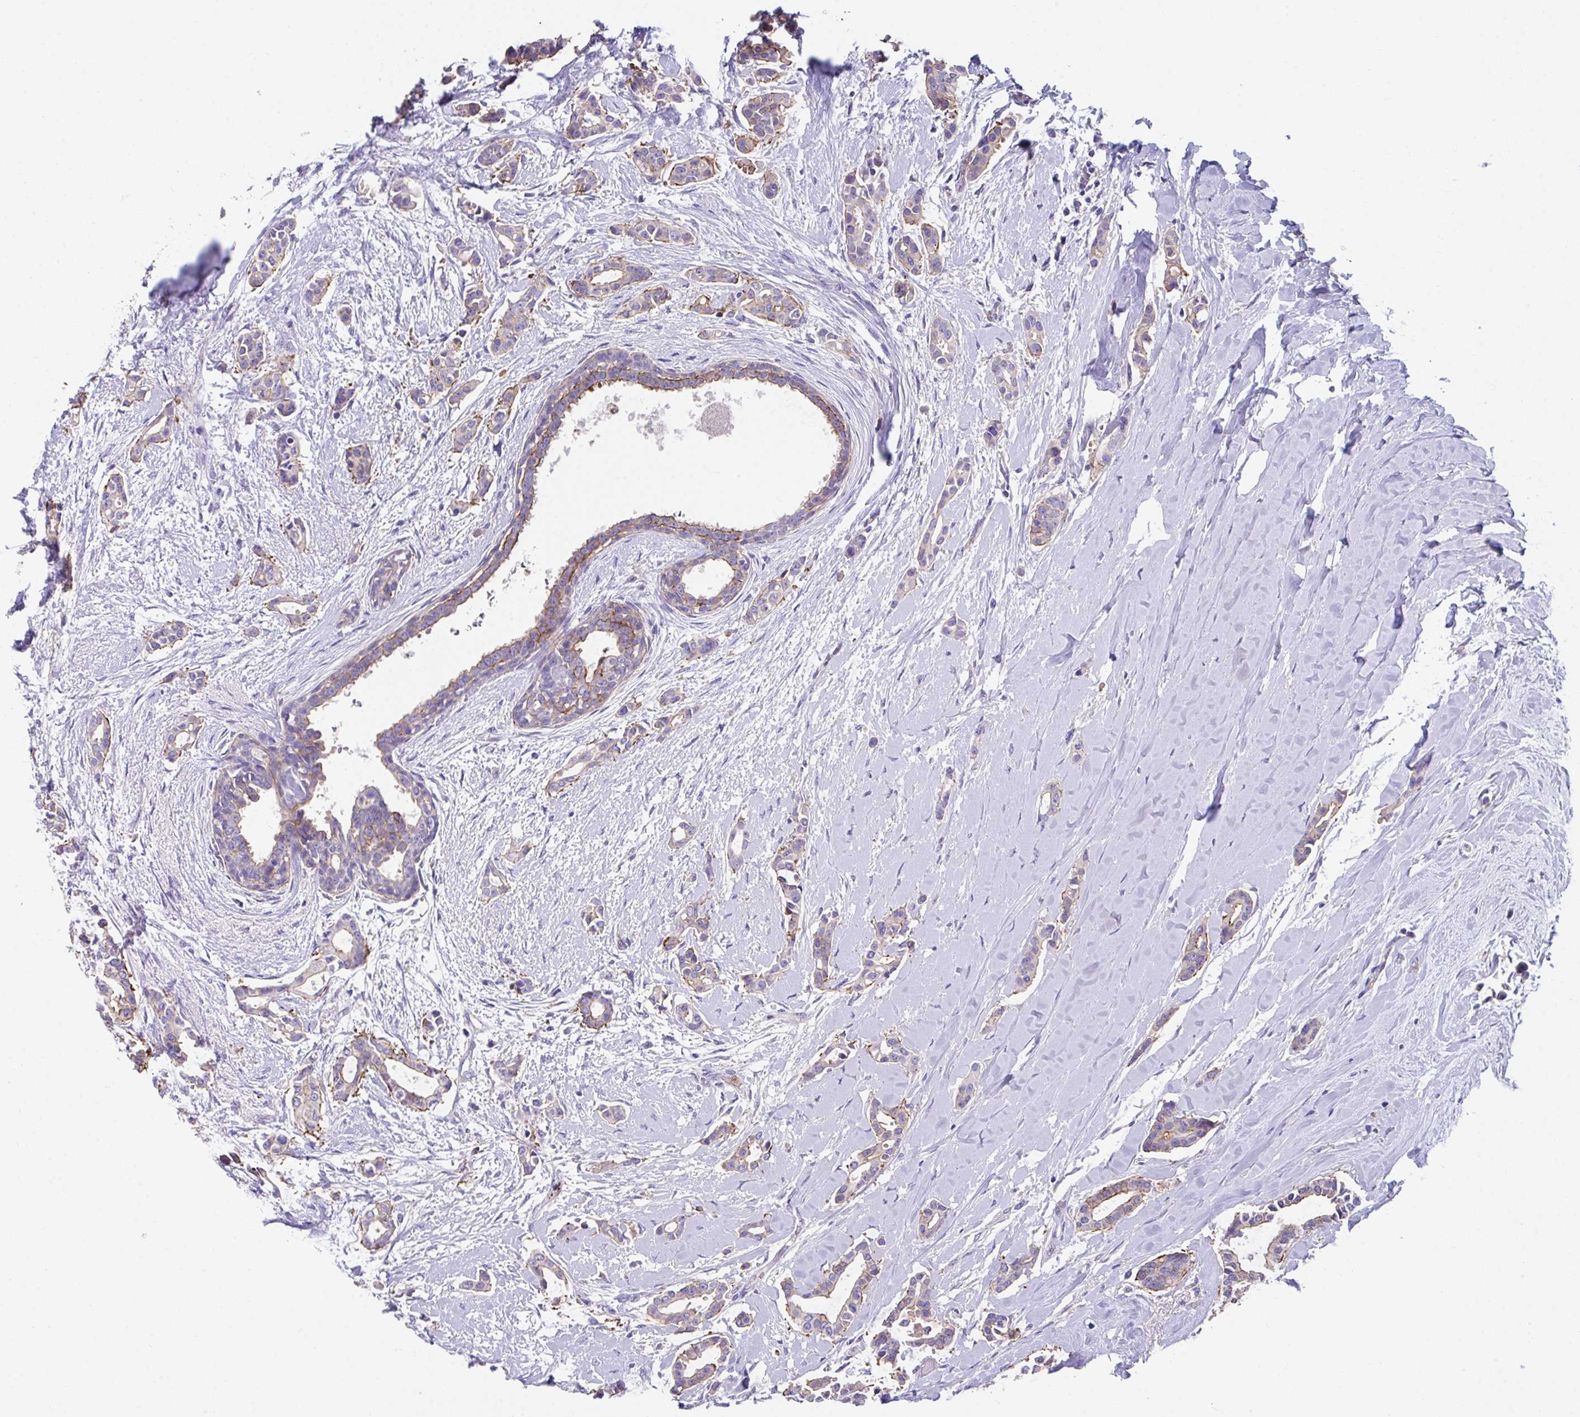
{"staining": {"intensity": "moderate", "quantity": "25%-75%", "location": "cytoplasmic/membranous"}, "tissue": "breast cancer", "cell_type": "Tumor cells", "image_type": "cancer", "snomed": [{"axis": "morphology", "description": "Duct carcinoma"}, {"axis": "topography", "description": "Breast"}], "caption": "A photomicrograph showing moderate cytoplasmic/membranous staining in about 25%-75% of tumor cells in breast cancer (invasive ductal carcinoma), as visualized by brown immunohistochemical staining.", "gene": "ZNF813", "patient": {"sex": "female", "age": 64}}